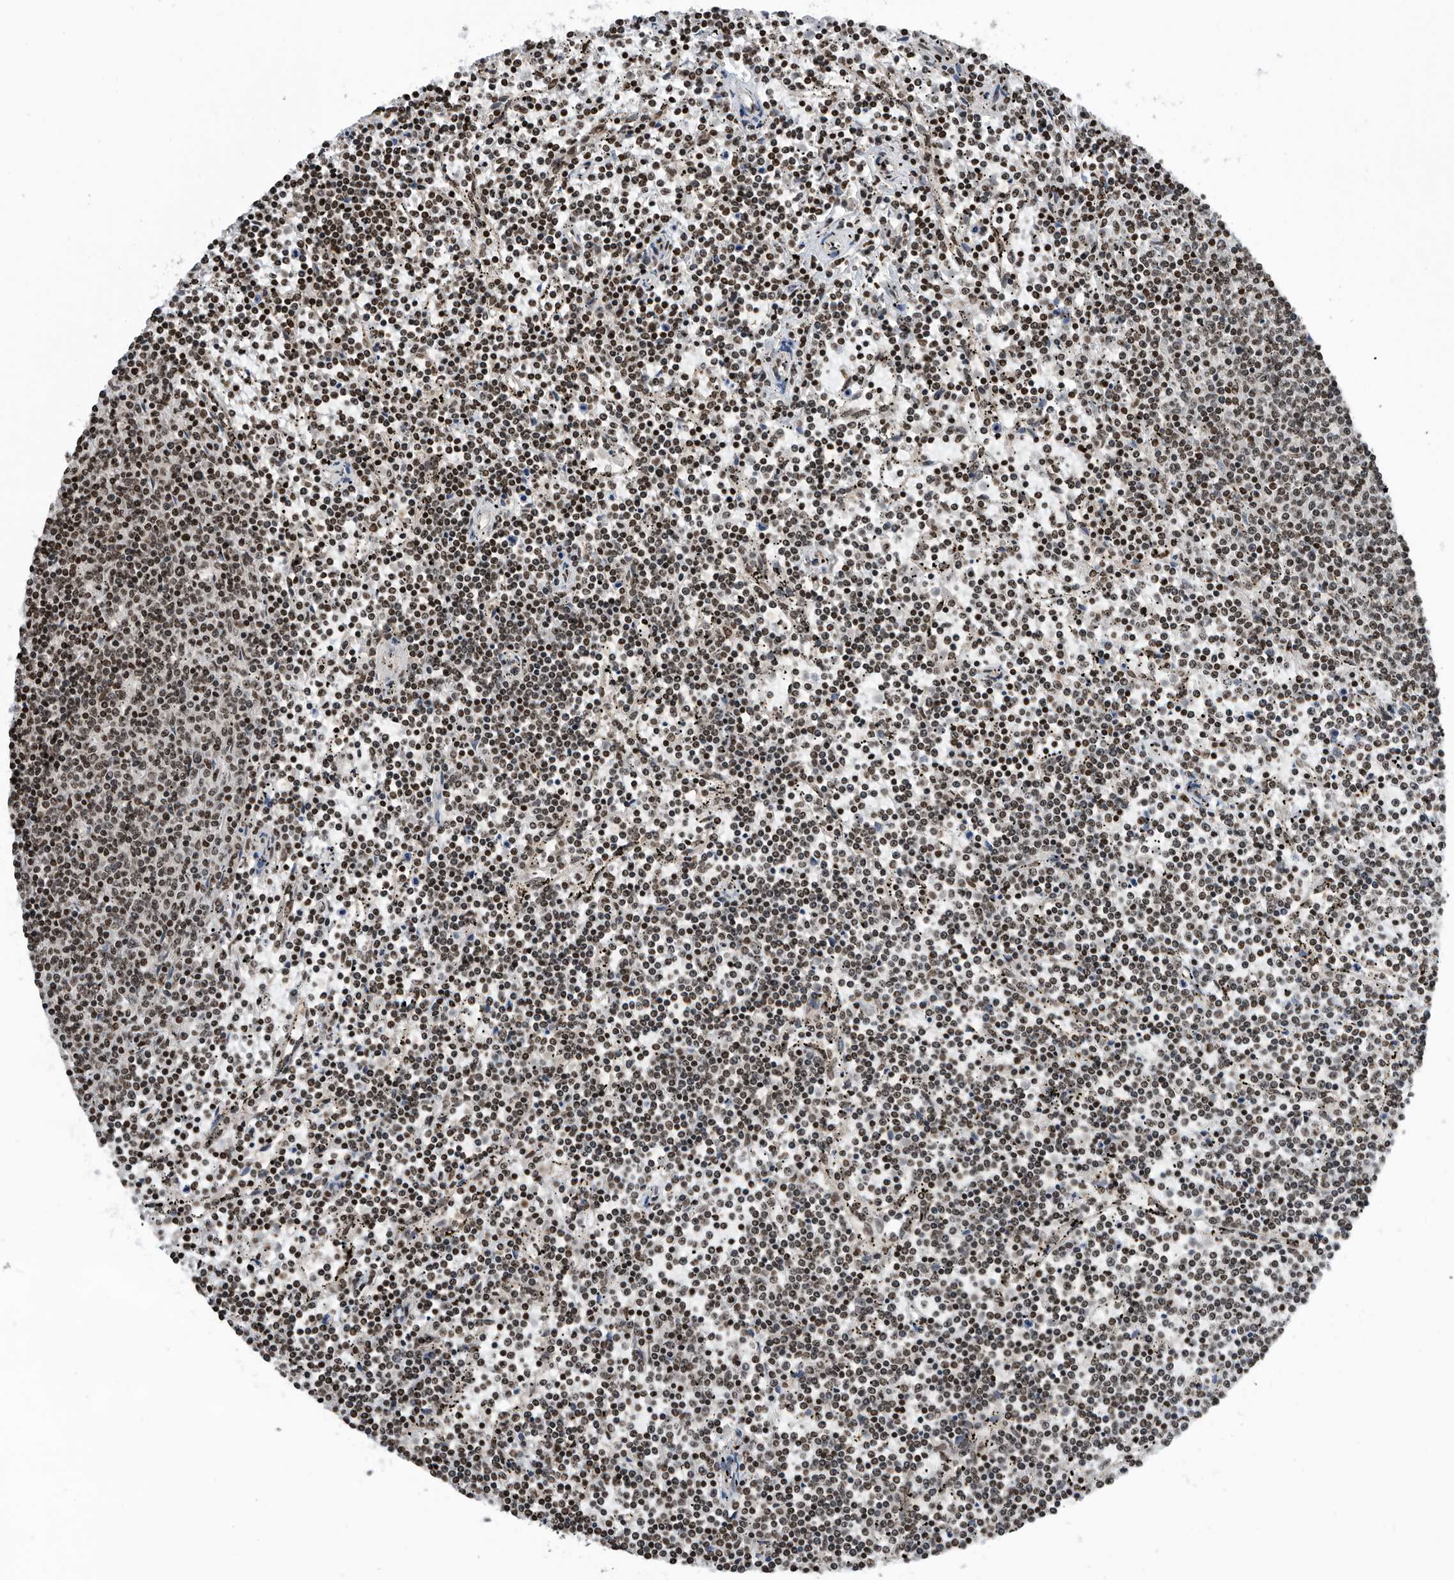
{"staining": {"intensity": "moderate", "quantity": ">75%", "location": "nuclear"}, "tissue": "lymphoma", "cell_type": "Tumor cells", "image_type": "cancer", "snomed": [{"axis": "morphology", "description": "Malignant lymphoma, non-Hodgkin's type, Low grade"}, {"axis": "topography", "description": "Spleen"}], "caption": "Lymphoma stained for a protein (brown) displays moderate nuclear positive expression in approximately >75% of tumor cells.", "gene": "SNRNP48", "patient": {"sex": "female", "age": 50}}